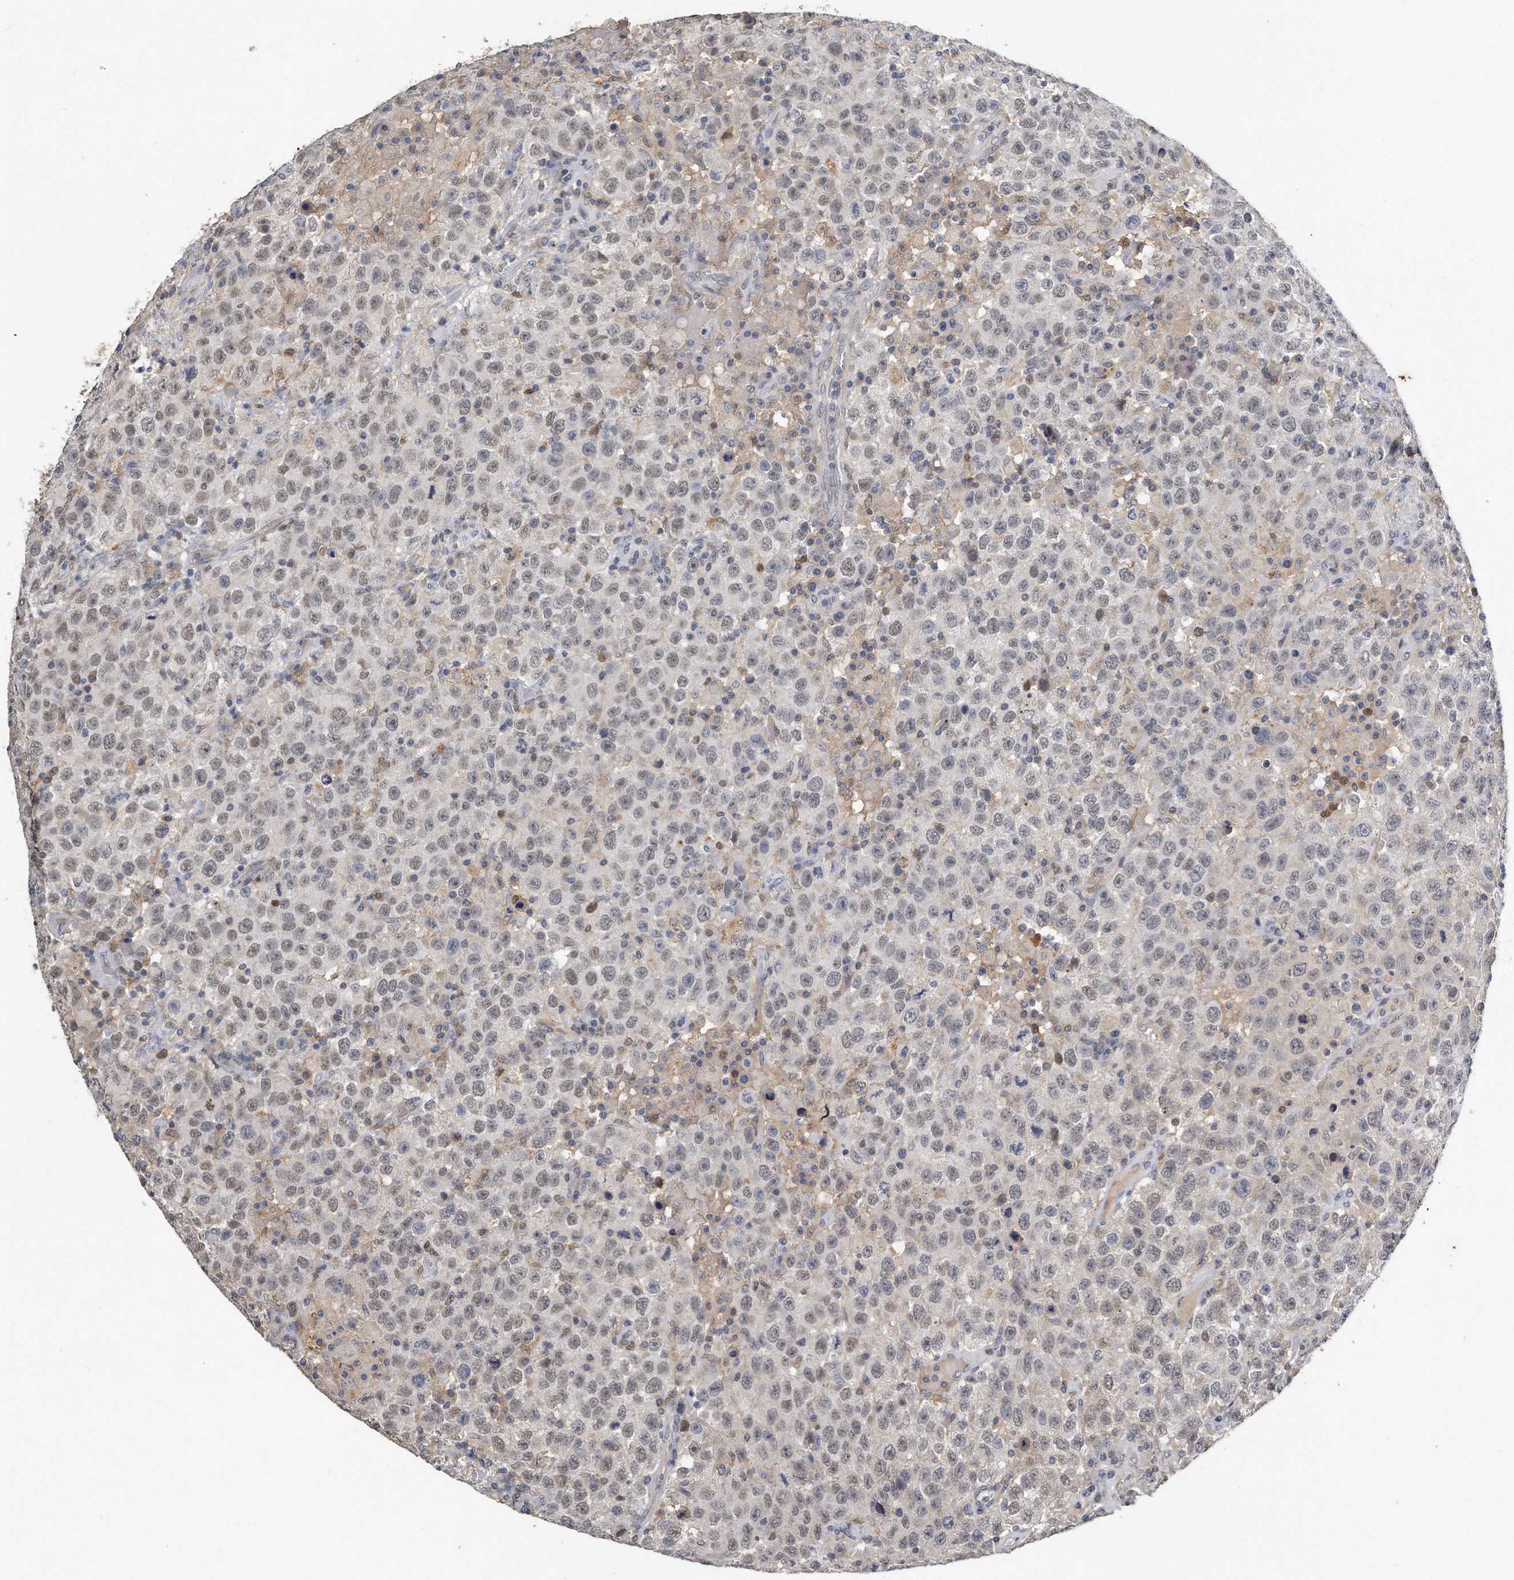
{"staining": {"intensity": "weak", "quantity": "25%-75%", "location": "nuclear"}, "tissue": "testis cancer", "cell_type": "Tumor cells", "image_type": "cancer", "snomed": [{"axis": "morphology", "description": "Seminoma, NOS"}, {"axis": "topography", "description": "Testis"}], "caption": "Weak nuclear protein expression is identified in about 25%-75% of tumor cells in testis seminoma. (DAB = brown stain, brightfield microscopy at high magnification).", "gene": "CAMK1", "patient": {"sex": "male", "age": 41}}